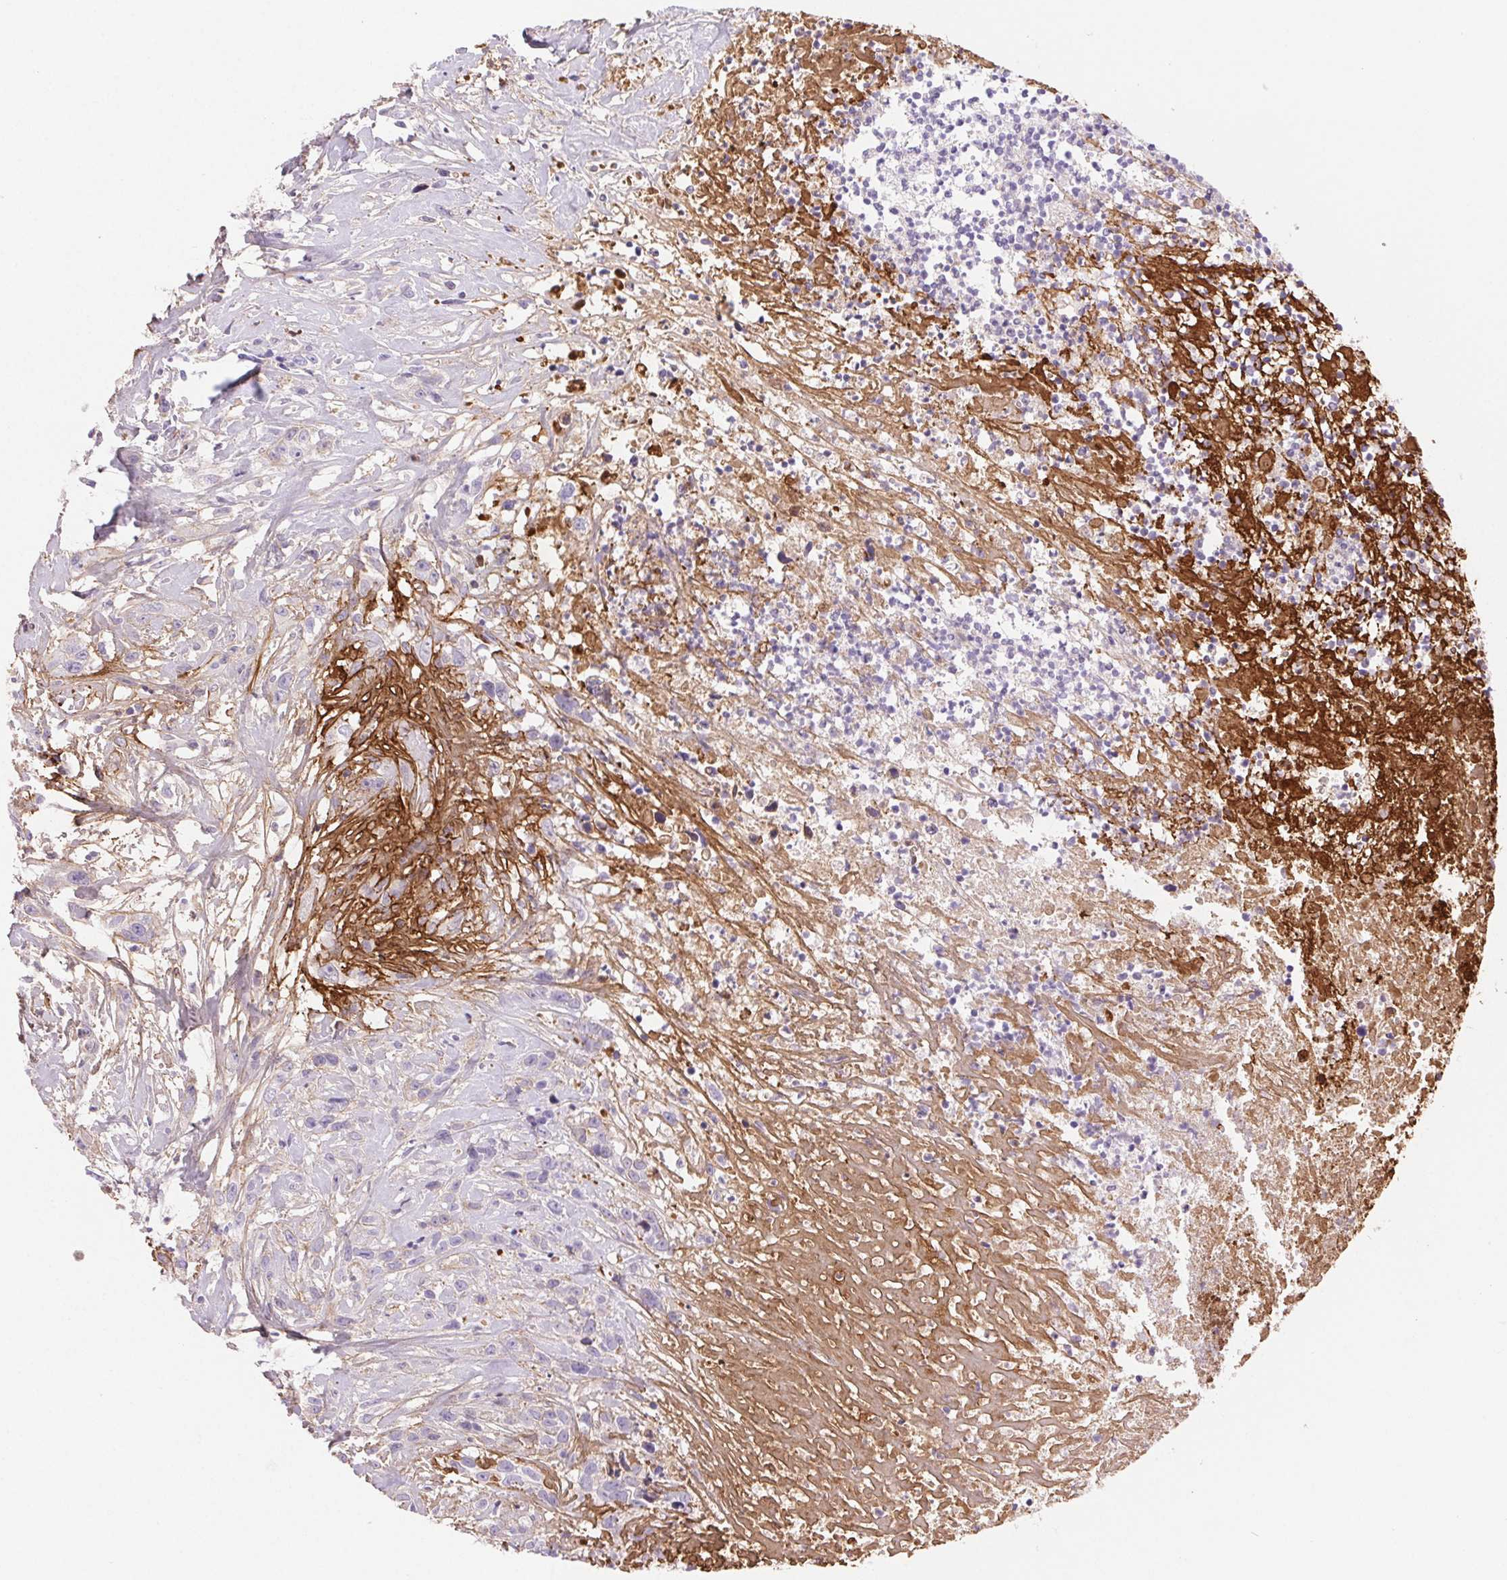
{"staining": {"intensity": "negative", "quantity": "none", "location": "none"}, "tissue": "head and neck cancer", "cell_type": "Tumor cells", "image_type": "cancer", "snomed": [{"axis": "morphology", "description": "Squamous cell carcinoma, NOS"}, {"axis": "topography", "description": "Head-Neck"}], "caption": "Photomicrograph shows no significant protein positivity in tumor cells of head and neck squamous cell carcinoma.", "gene": "FGA", "patient": {"sex": "male", "age": 57}}